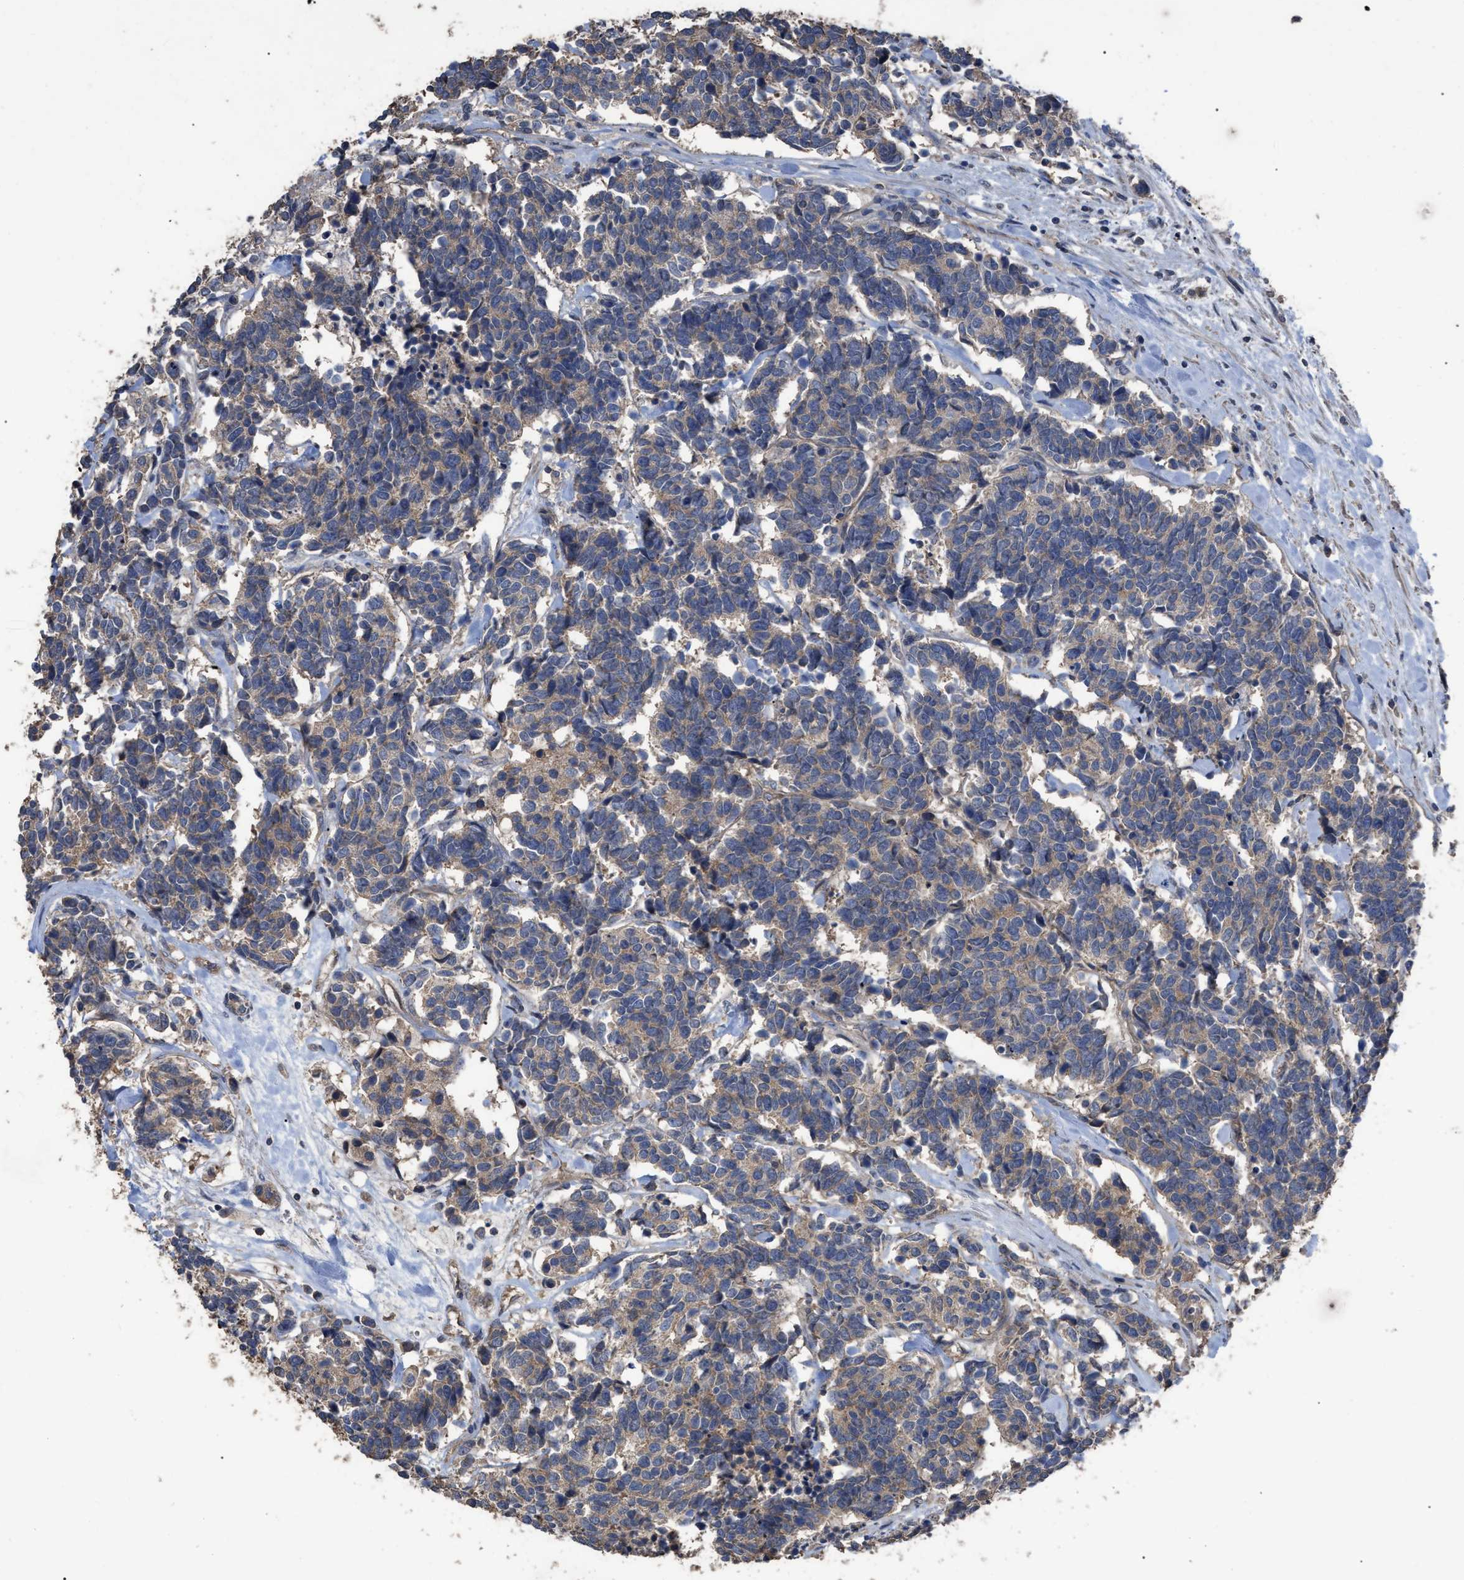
{"staining": {"intensity": "weak", "quantity": "25%-75%", "location": "cytoplasmic/membranous"}, "tissue": "carcinoid", "cell_type": "Tumor cells", "image_type": "cancer", "snomed": [{"axis": "morphology", "description": "Carcinoma, NOS"}, {"axis": "morphology", "description": "Carcinoid, malignant, NOS"}, {"axis": "topography", "description": "Urinary bladder"}], "caption": "Malignant carcinoid stained for a protein (brown) reveals weak cytoplasmic/membranous positive positivity in approximately 25%-75% of tumor cells.", "gene": "BTN2A1", "patient": {"sex": "male", "age": 57}}